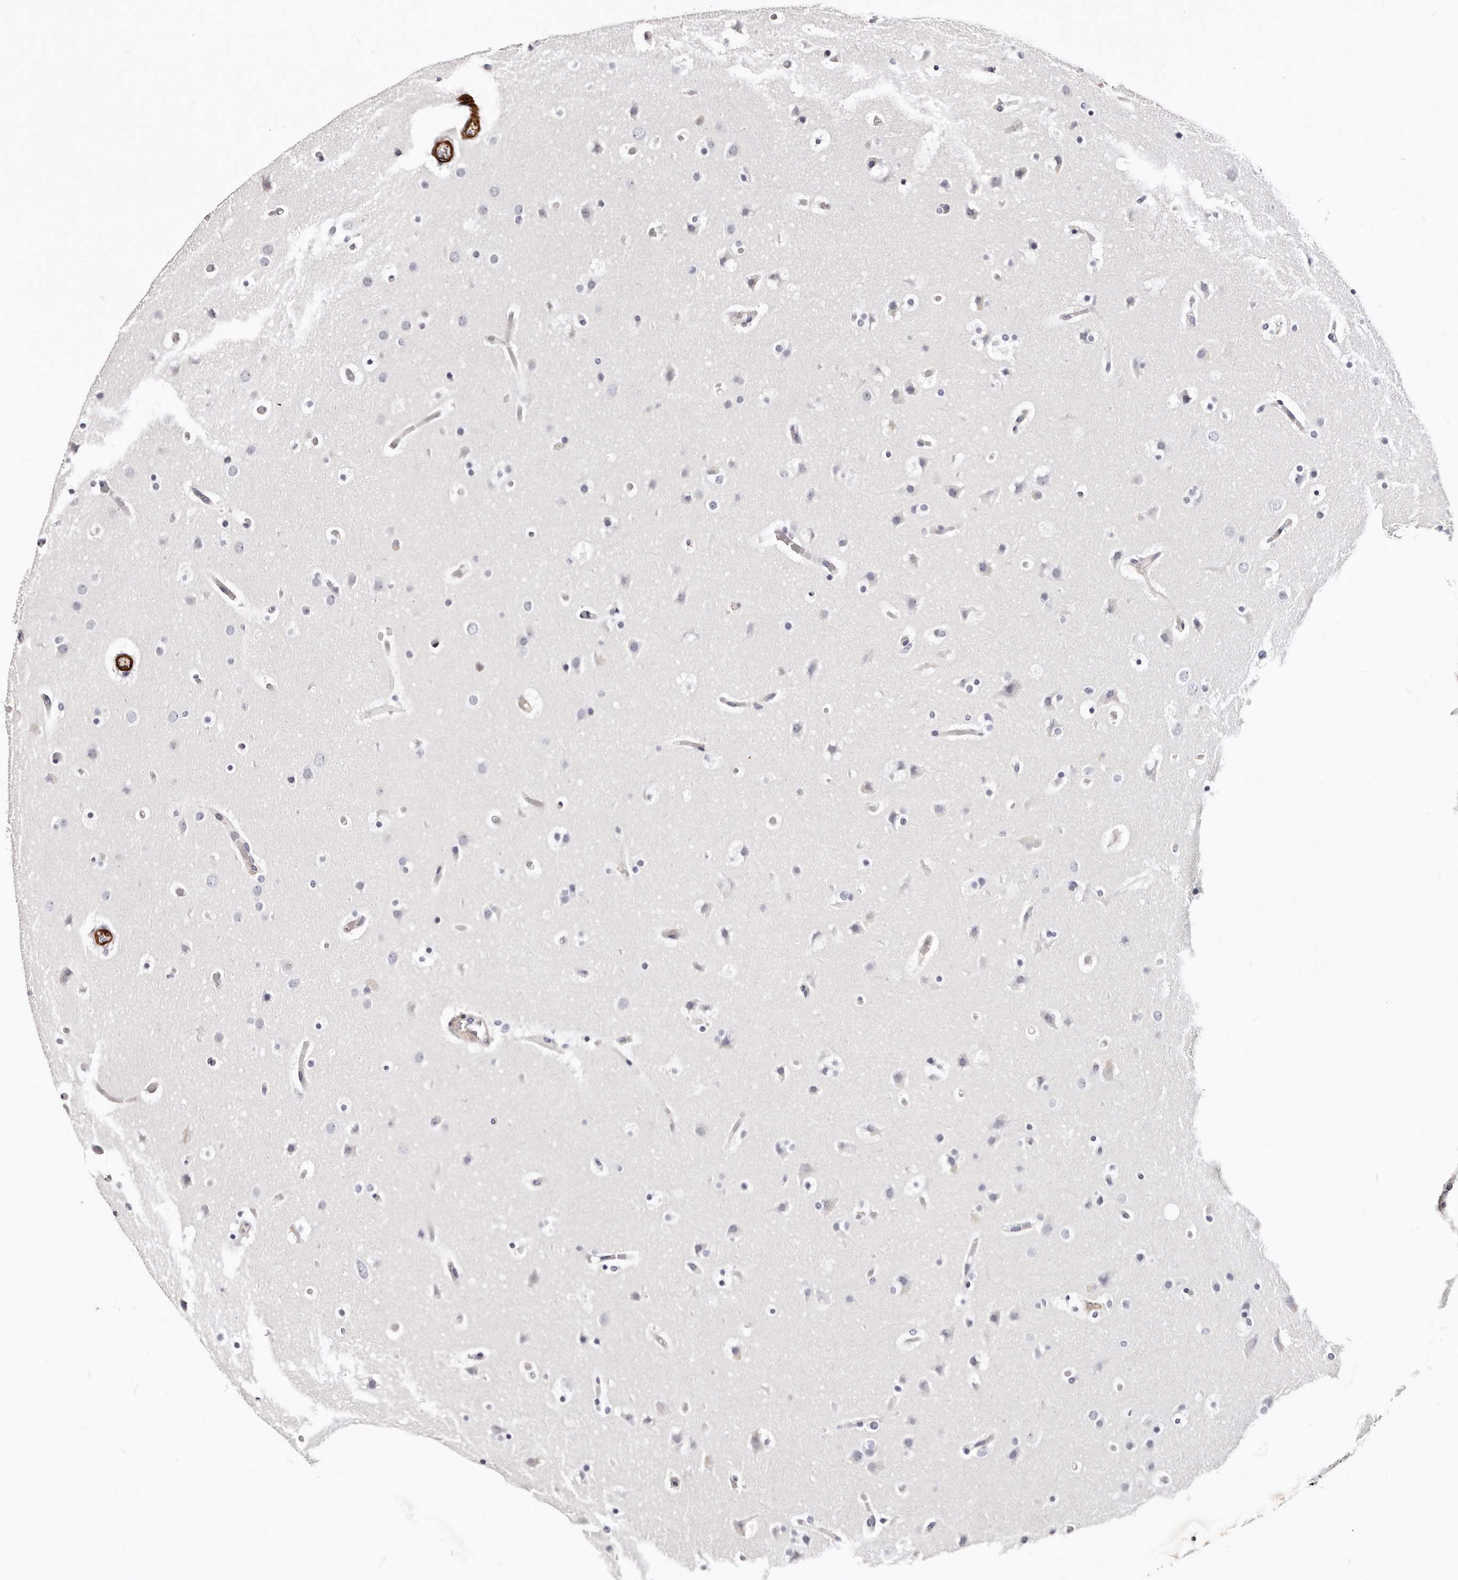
{"staining": {"intensity": "negative", "quantity": "none", "location": "none"}, "tissue": "glioma", "cell_type": "Tumor cells", "image_type": "cancer", "snomed": [{"axis": "morphology", "description": "Glioma, malignant, High grade"}, {"axis": "topography", "description": "Cerebral cortex"}], "caption": "A high-resolution histopathology image shows immunohistochemistry (IHC) staining of glioma, which exhibits no significant positivity in tumor cells.", "gene": "LMOD1", "patient": {"sex": "female", "age": 36}}